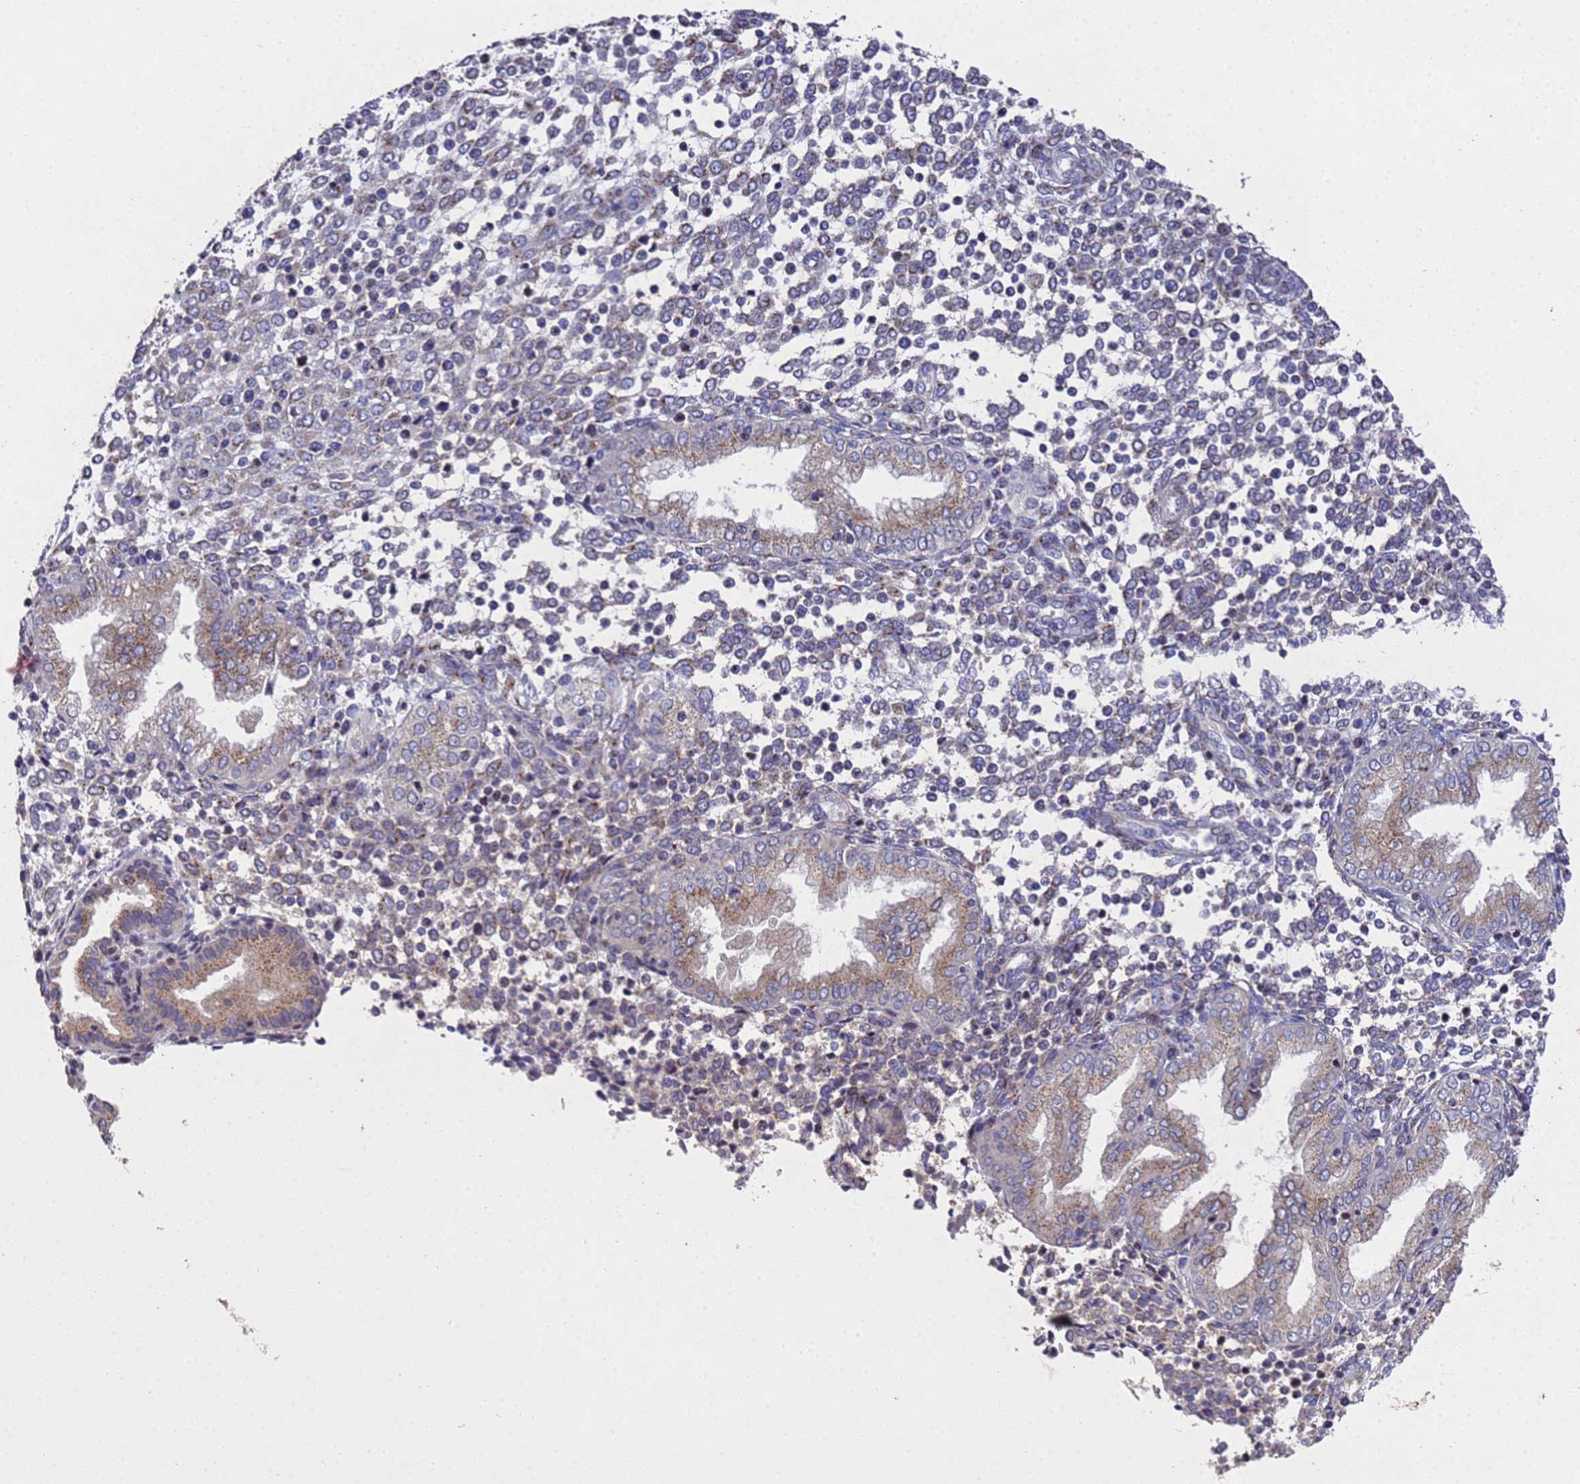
{"staining": {"intensity": "negative", "quantity": "none", "location": "none"}, "tissue": "endometrium", "cell_type": "Cells in endometrial stroma", "image_type": "normal", "snomed": [{"axis": "morphology", "description": "Normal tissue, NOS"}, {"axis": "topography", "description": "Endometrium"}], "caption": "IHC image of benign human endometrium stained for a protein (brown), which shows no positivity in cells in endometrial stroma.", "gene": "NSUN6", "patient": {"sex": "female", "age": 53}}